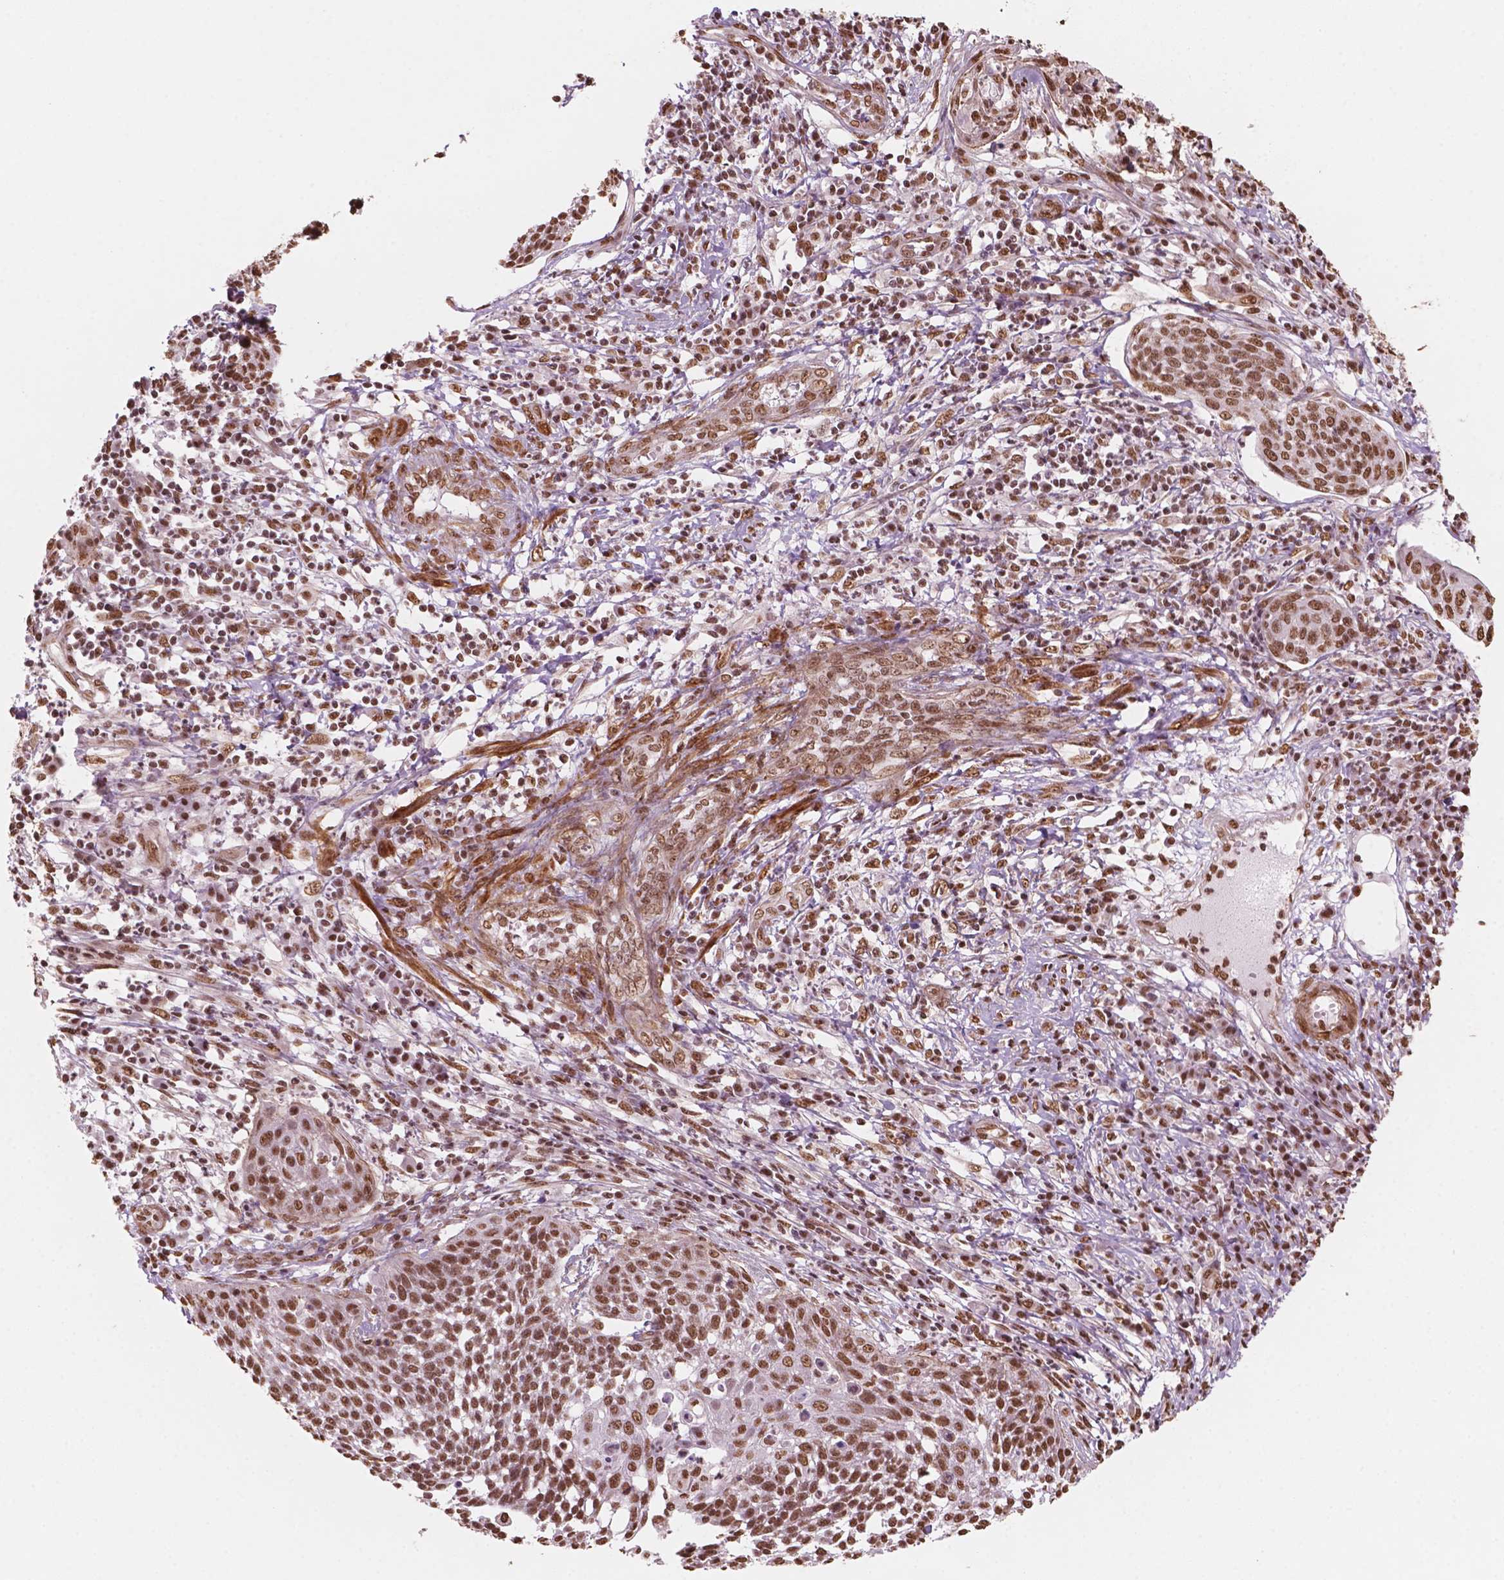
{"staining": {"intensity": "moderate", "quantity": ">75%", "location": "nuclear"}, "tissue": "cervical cancer", "cell_type": "Tumor cells", "image_type": "cancer", "snomed": [{"axis": "morphology", "description": "Squamous cell carcinoma, NOS"}, {"axis": "topography", "description": "Cervix"}], "caption": "A brown stain labels moderate nuclear staining of a protein in human cervical squamous cell carcinoma tumor cells. (DAB (3,3'-diaminobenzidine) IHC with brightfield microscopy, high magnification).", "gene": "GTF3C5", "patient": {"sex": "female", "age": 34}}